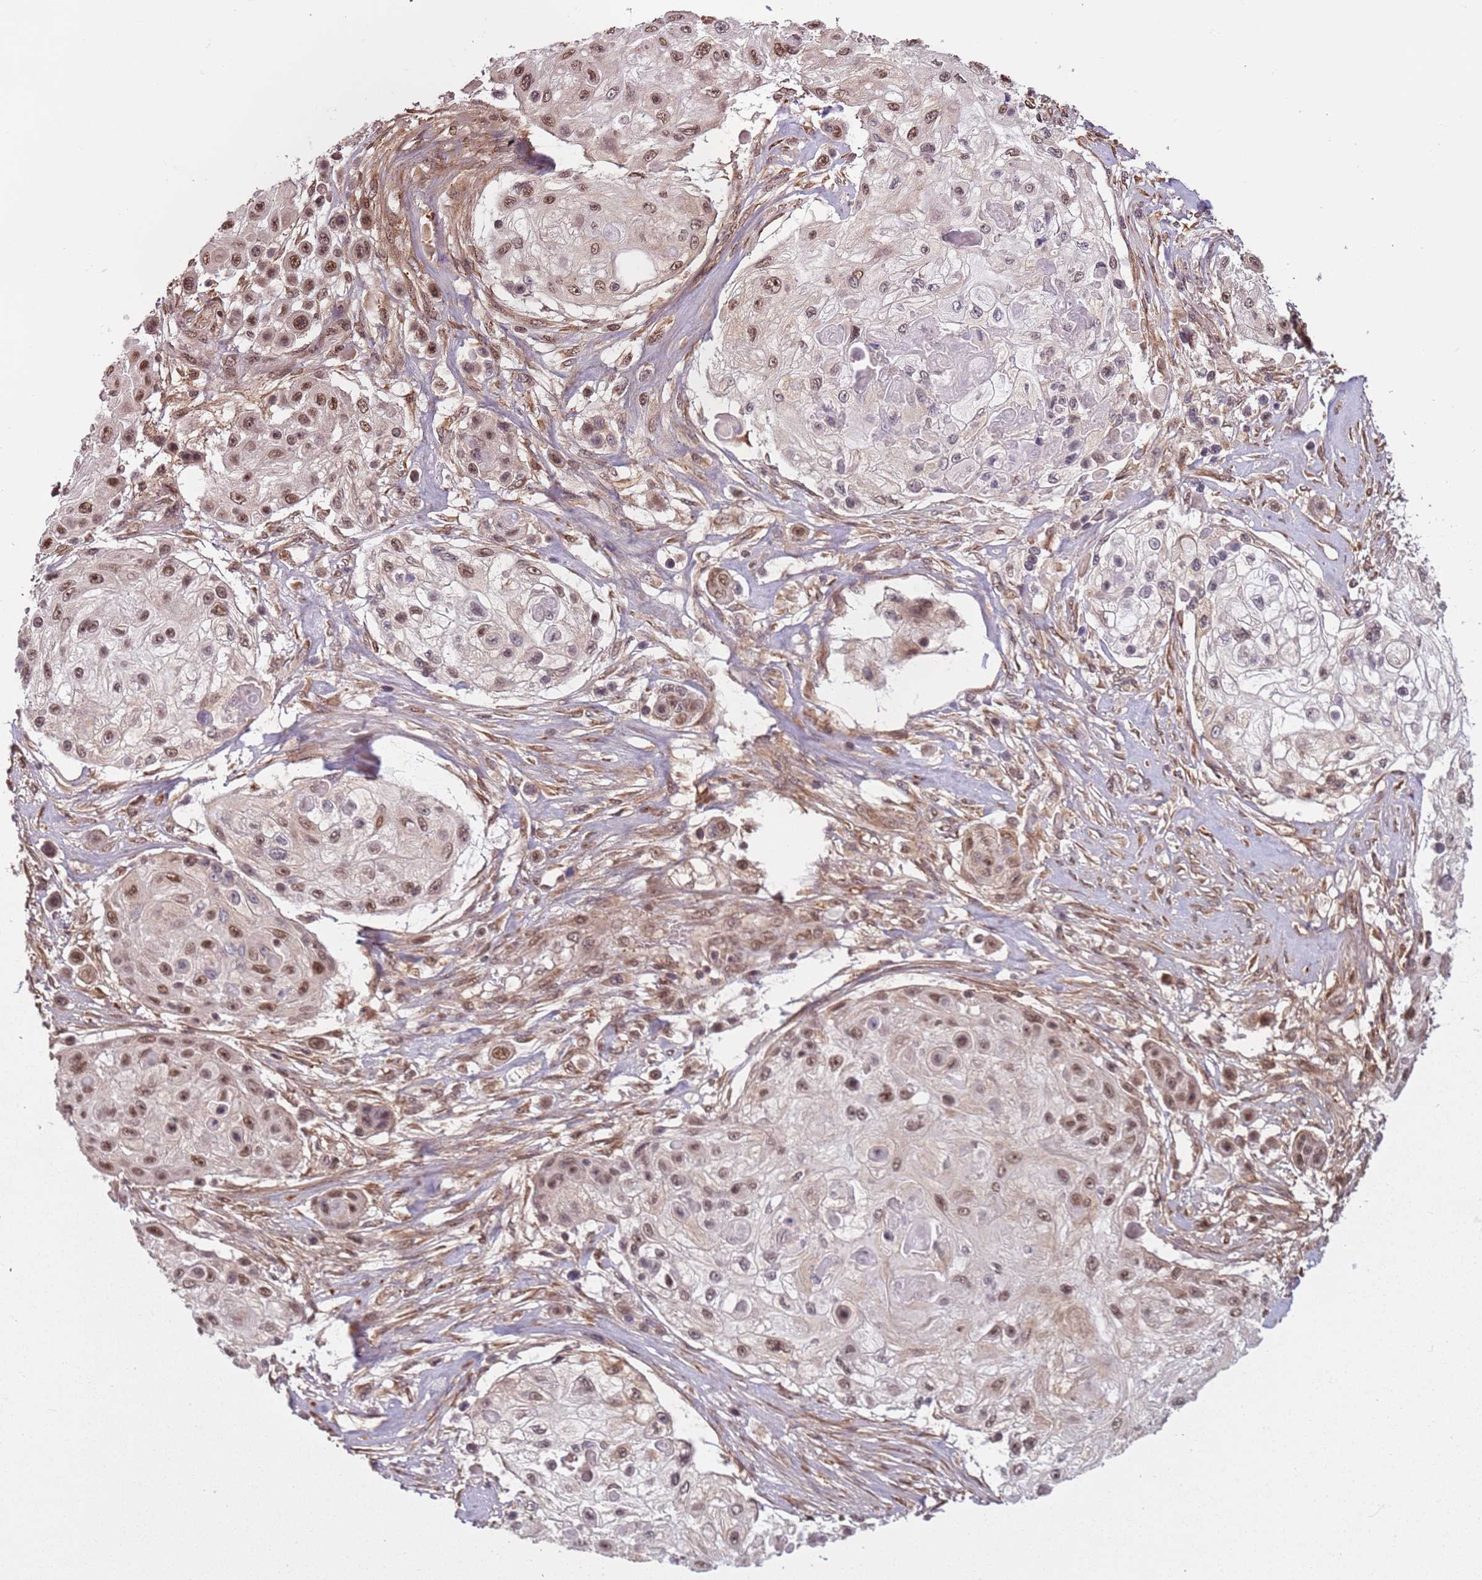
{"staining": {"intensity": "moderate", "quantity": ">75%", "location": "nuclear"}, "tissue": "skin cancer", "cell_type": "Tumor cells", "image_type": "cancer", "snomed": [{"axis": "morphology", "description": "Squamous cell carcinoma, NOS"}, {"axis": "topography", "description": "Skin"}], "caption": "Immunohistochemistry histopathology image of skin cancer (squamous cell carcinoma) stained for a protein (brown), which reveals medium levels of moderate nuclear staining in about >75% of tumor cells.", "gene": "POLR3H", "patient": {"sex": "male", "age": 67}}